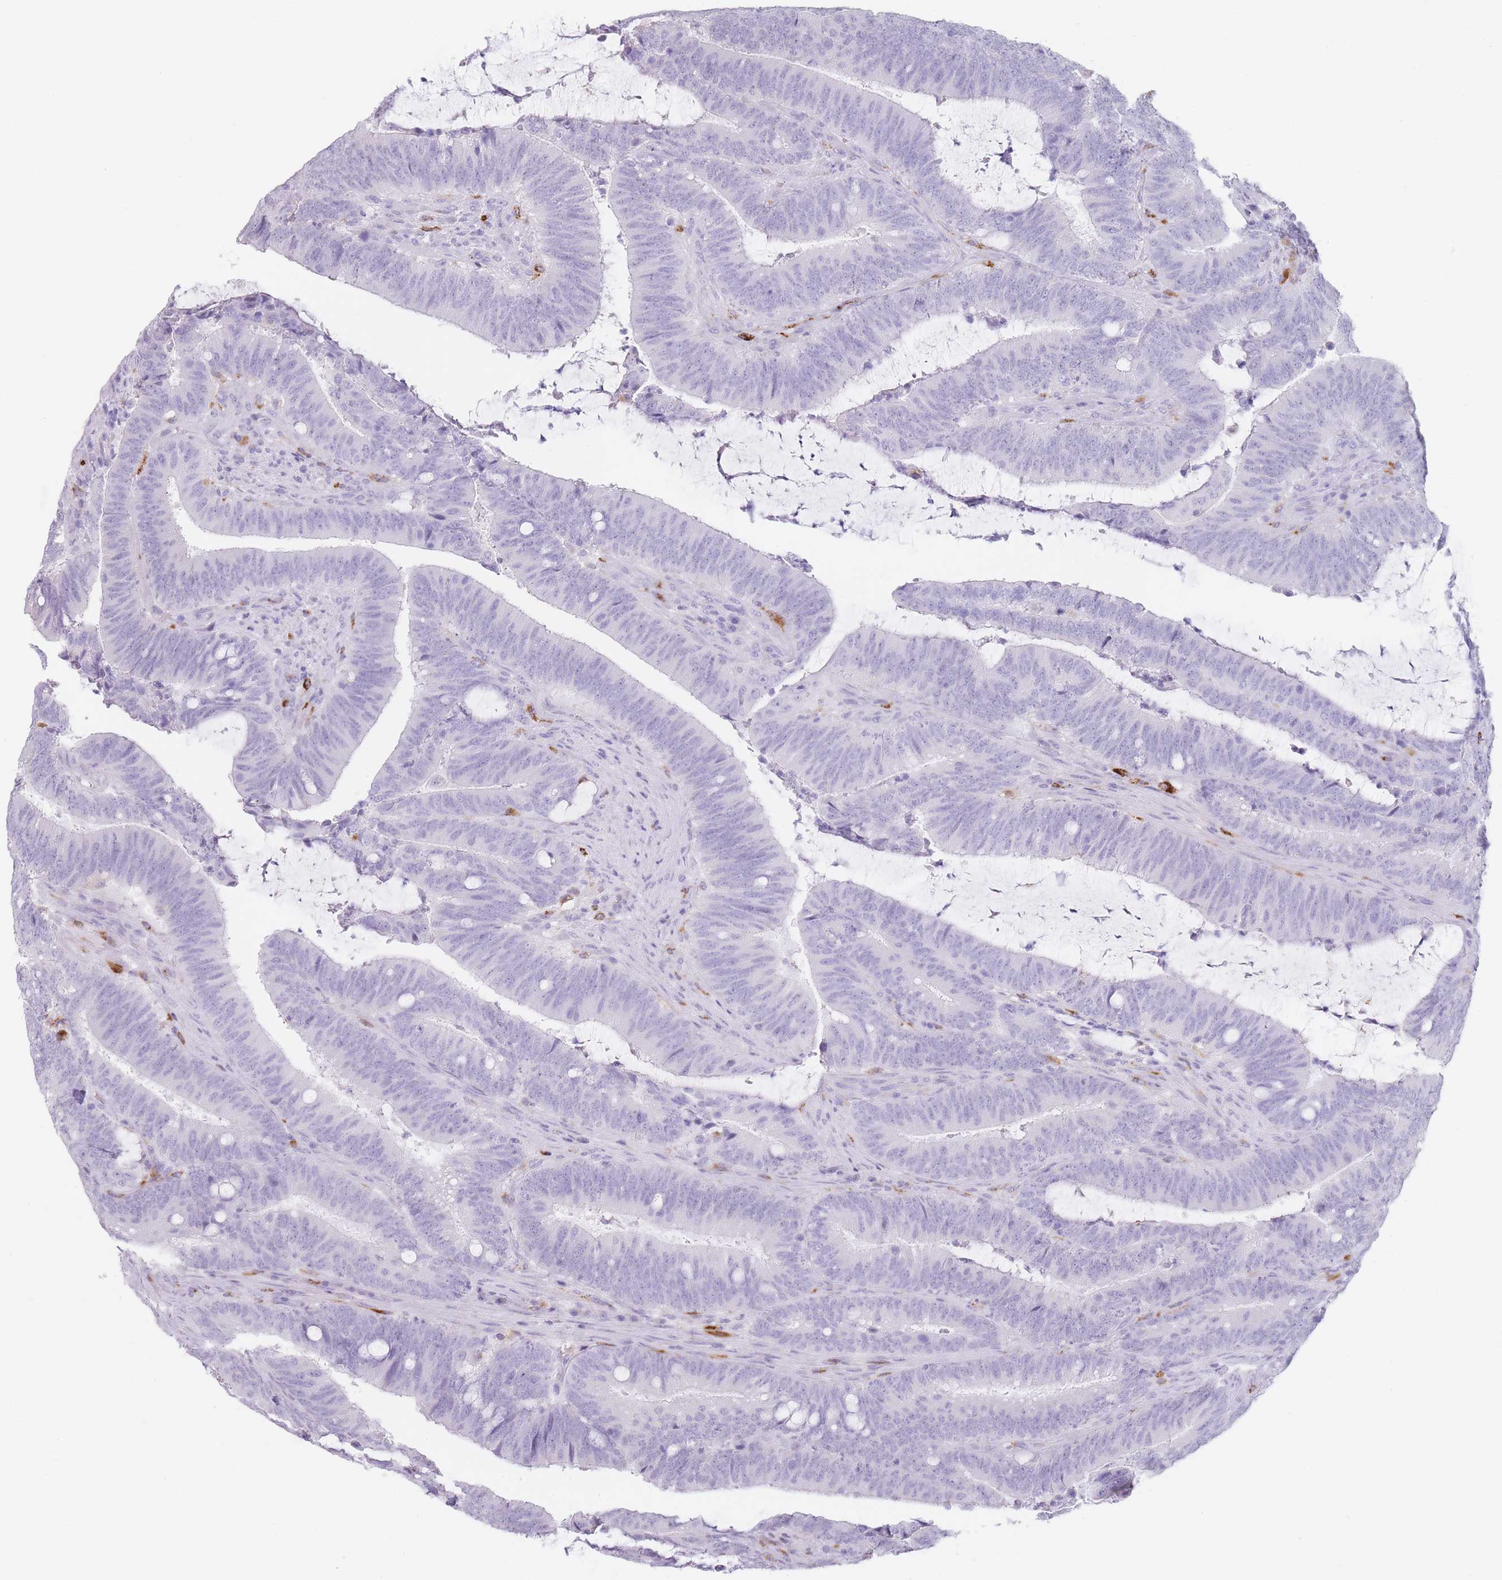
{"staining": {"intensity": "negative", "quantity": "none", "location": "none"}, "tissue": "colorectal cancer", "cell_type": "Tumor cells", "image_type": "cancer", "snomed": [{"axis": "morphology", "description": "Adenocarcinoma, NOS"}, {"axis": "topography", "description": "Colon"}], "caption": "DAB (3,3'-diaminobenzidine) immunohistochemical staining of colorectal cancer demonstrates no significant expression in tumor cells.", "gene": "RHO", "patient": {"sex": "female", "age": 43}}